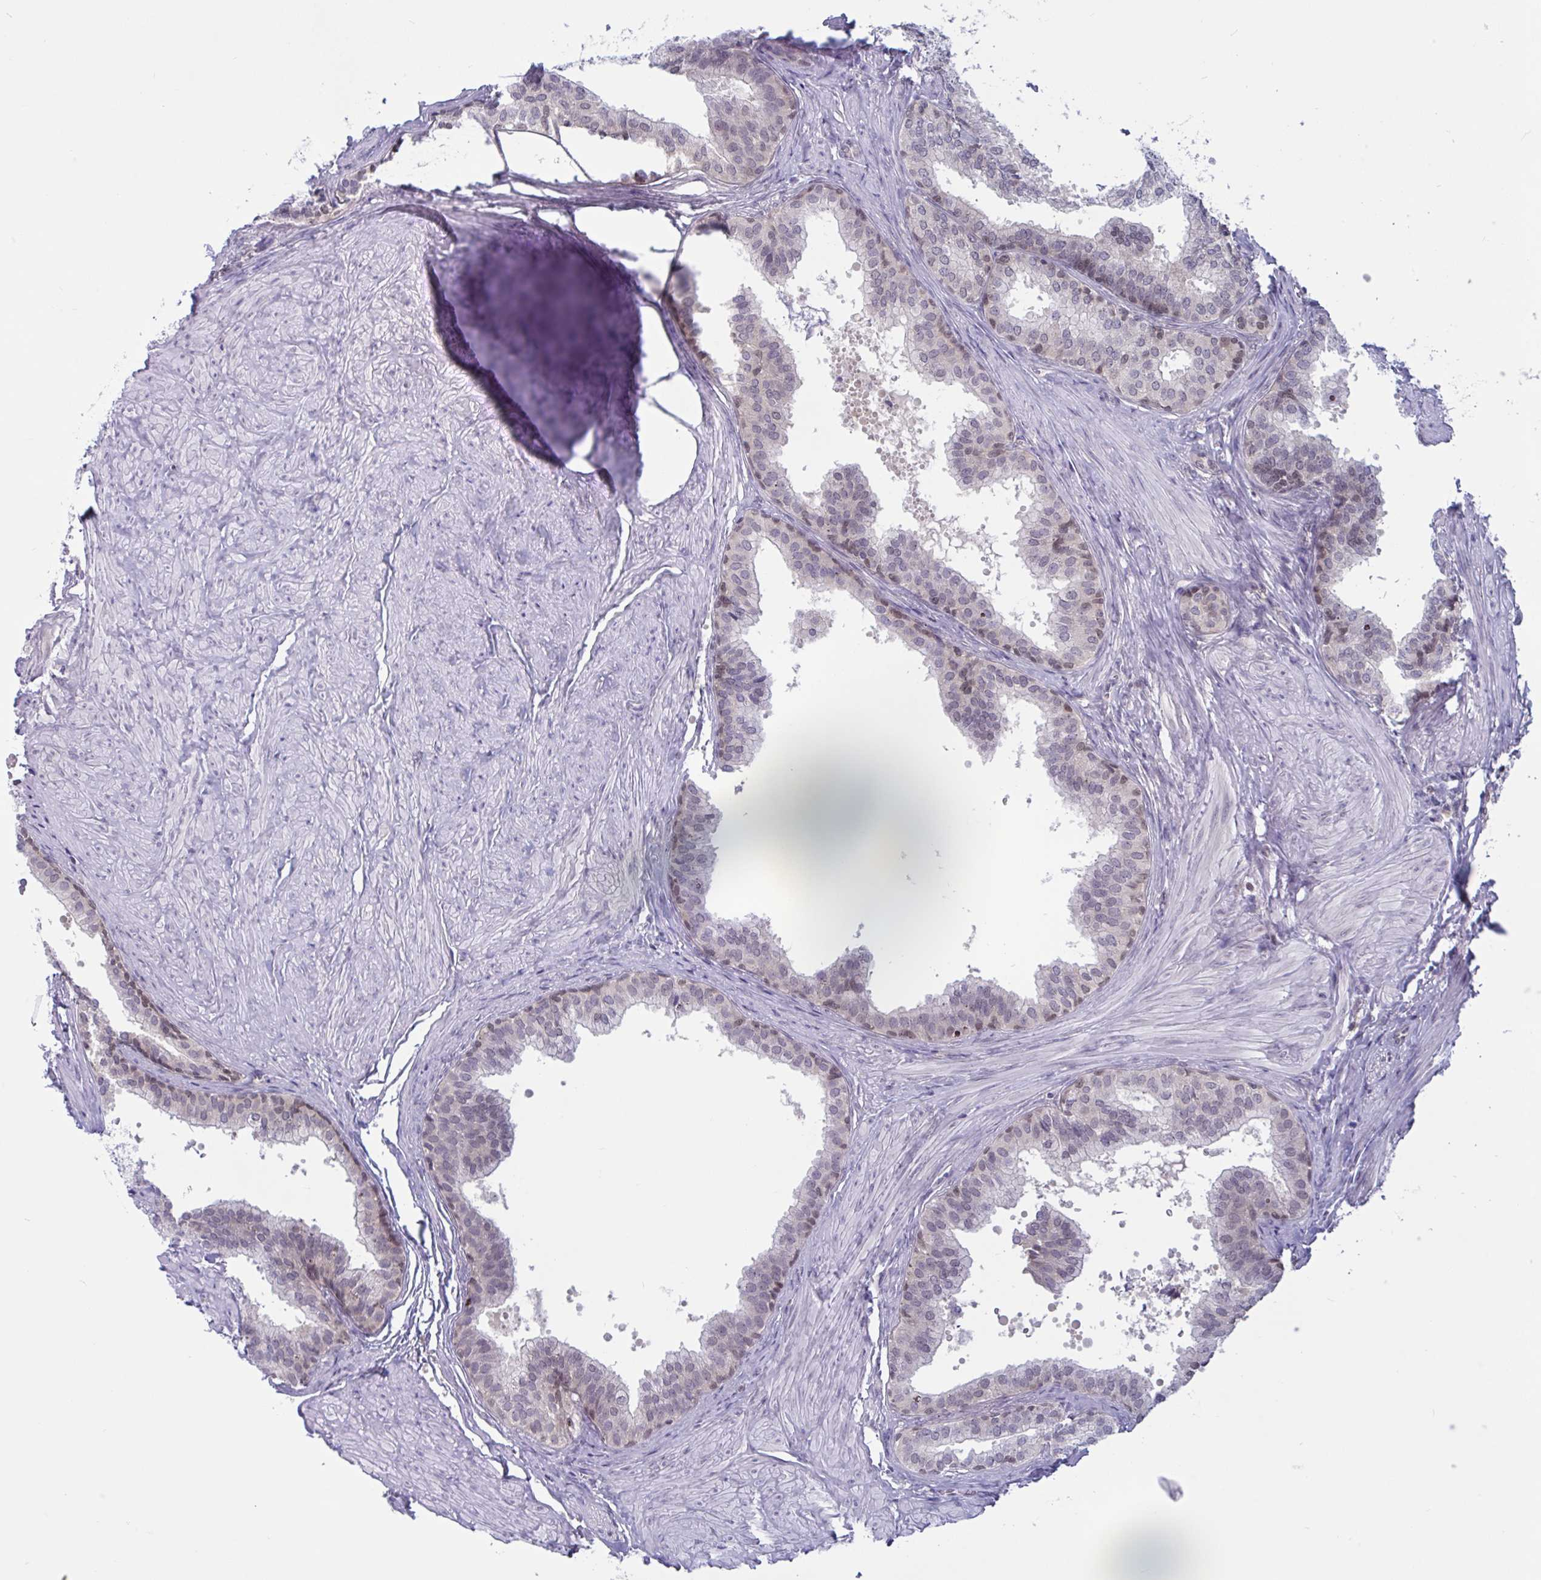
{"staining": {"intensity": "weak", "quantity": "<25%", "location": "nuclear"}, "tissue": "prostate", "cell_type": "Glandular cells", "image_type": "normal", "snomed": [{"axis": "morphology", "description": "Normal tissue, NOS"}, {"axis": "topography", "description": "Prostate"}, {"axis": "topography", "description": "Peripheral nerve tissue"}], "caption": "DAB immunohistochemical staining of benign prostate exhibits no significant expression in glandular cells. (Stains: DAB (3,3'-diaminobenzidine) immunohistochemistry (IHC) with hematoxylin counter stain, Microscopy: brightfield microscopy at high magnification).", "gene": "TSN", "patient": {"sex": "male", "age": 55}}